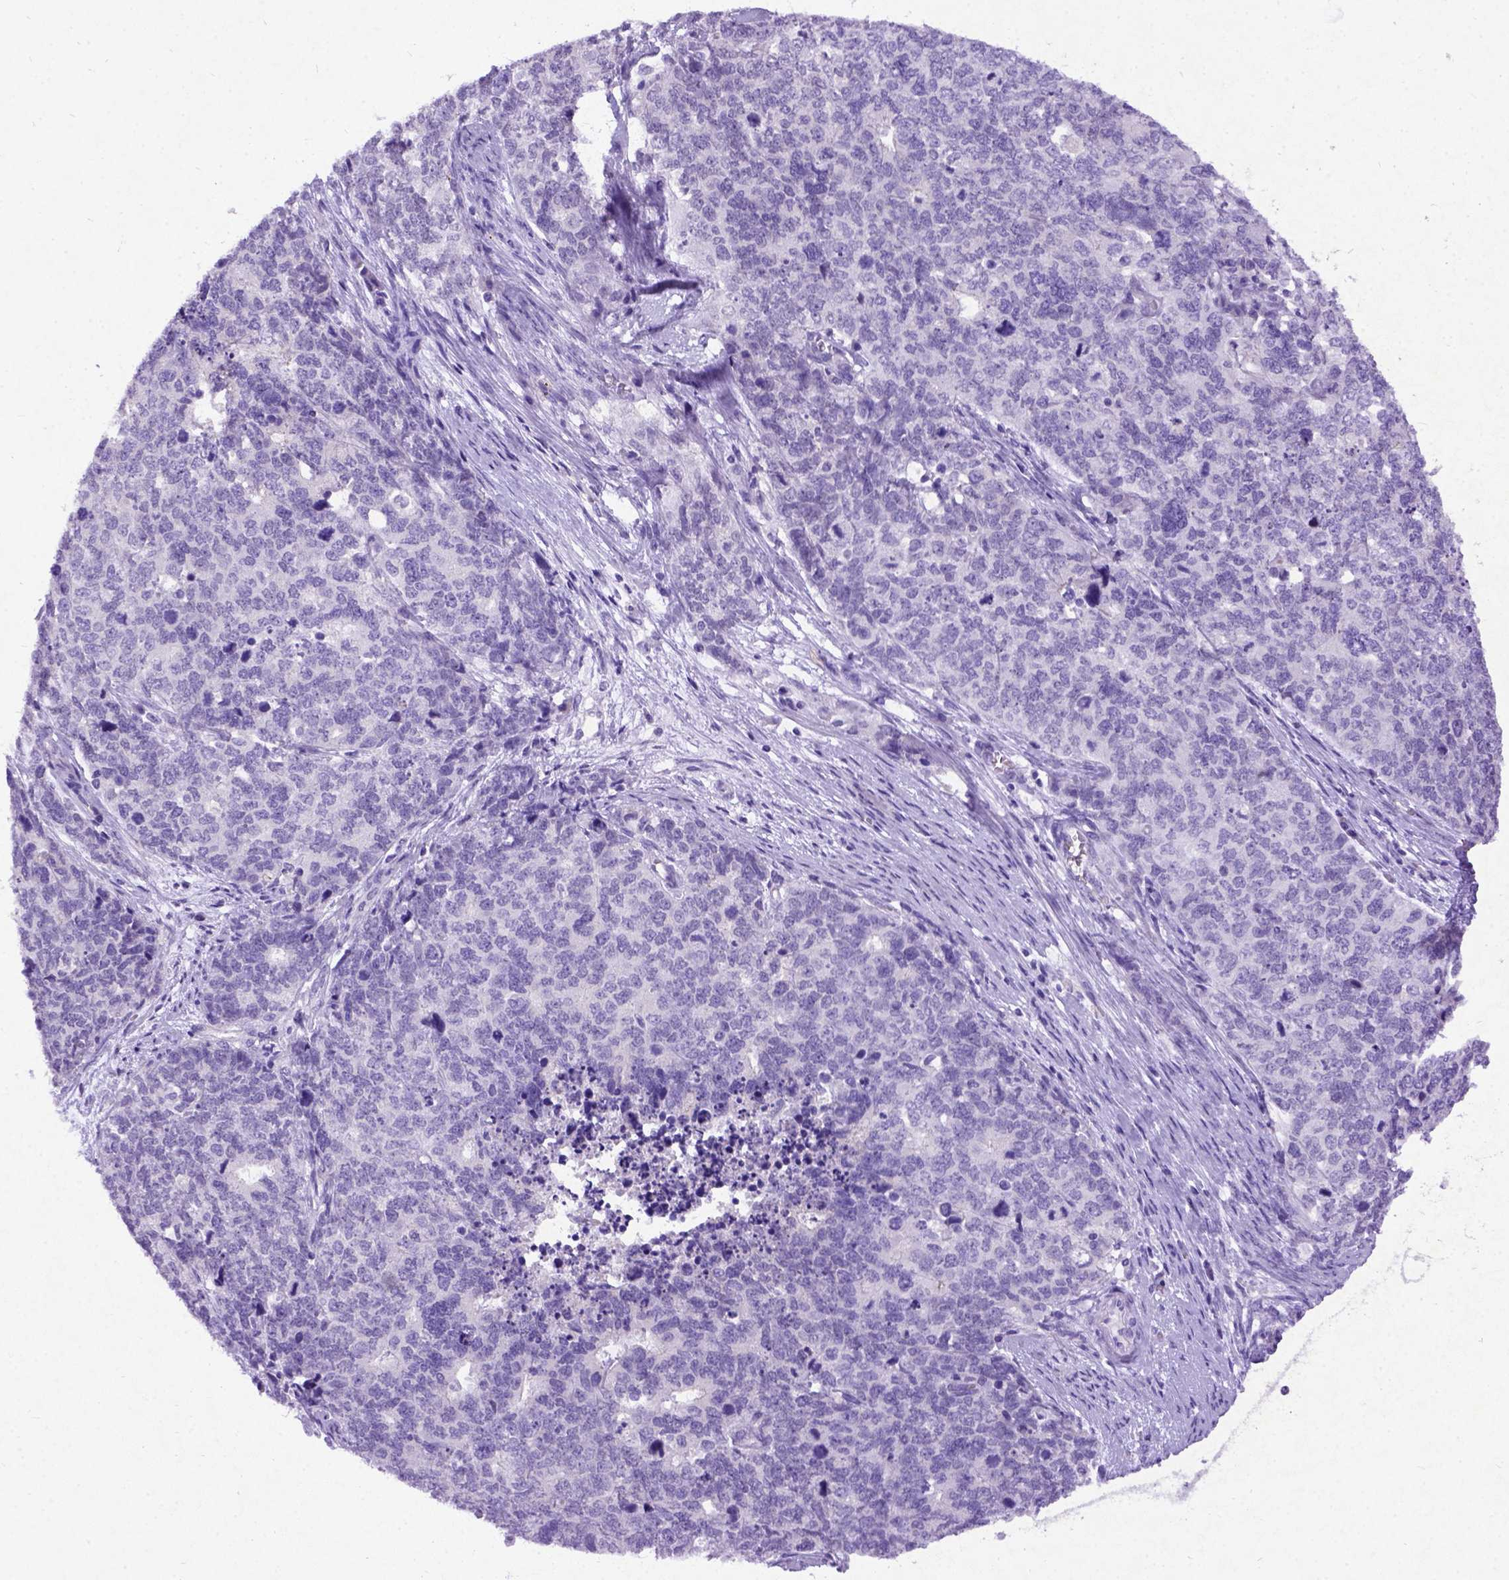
{"staining": {"intensity": "negative", "quantity": "none", "location": "none"}, "tissue": "cervical cancer", "cell_type": "Tumor cells", "image_type": "cancer", "snomed": [{"axis": "morphology", "description": "Squamous cell carcinoma, NOS"}, {"axis": "topography", "description": "Cervix"}], "caption": "A micrograph of human squamous cell carcinoma (cervical) is negative for staining in tumor cells.", "gene": "NEUROD4", "patient": {"sex": "female", "age": 63}}